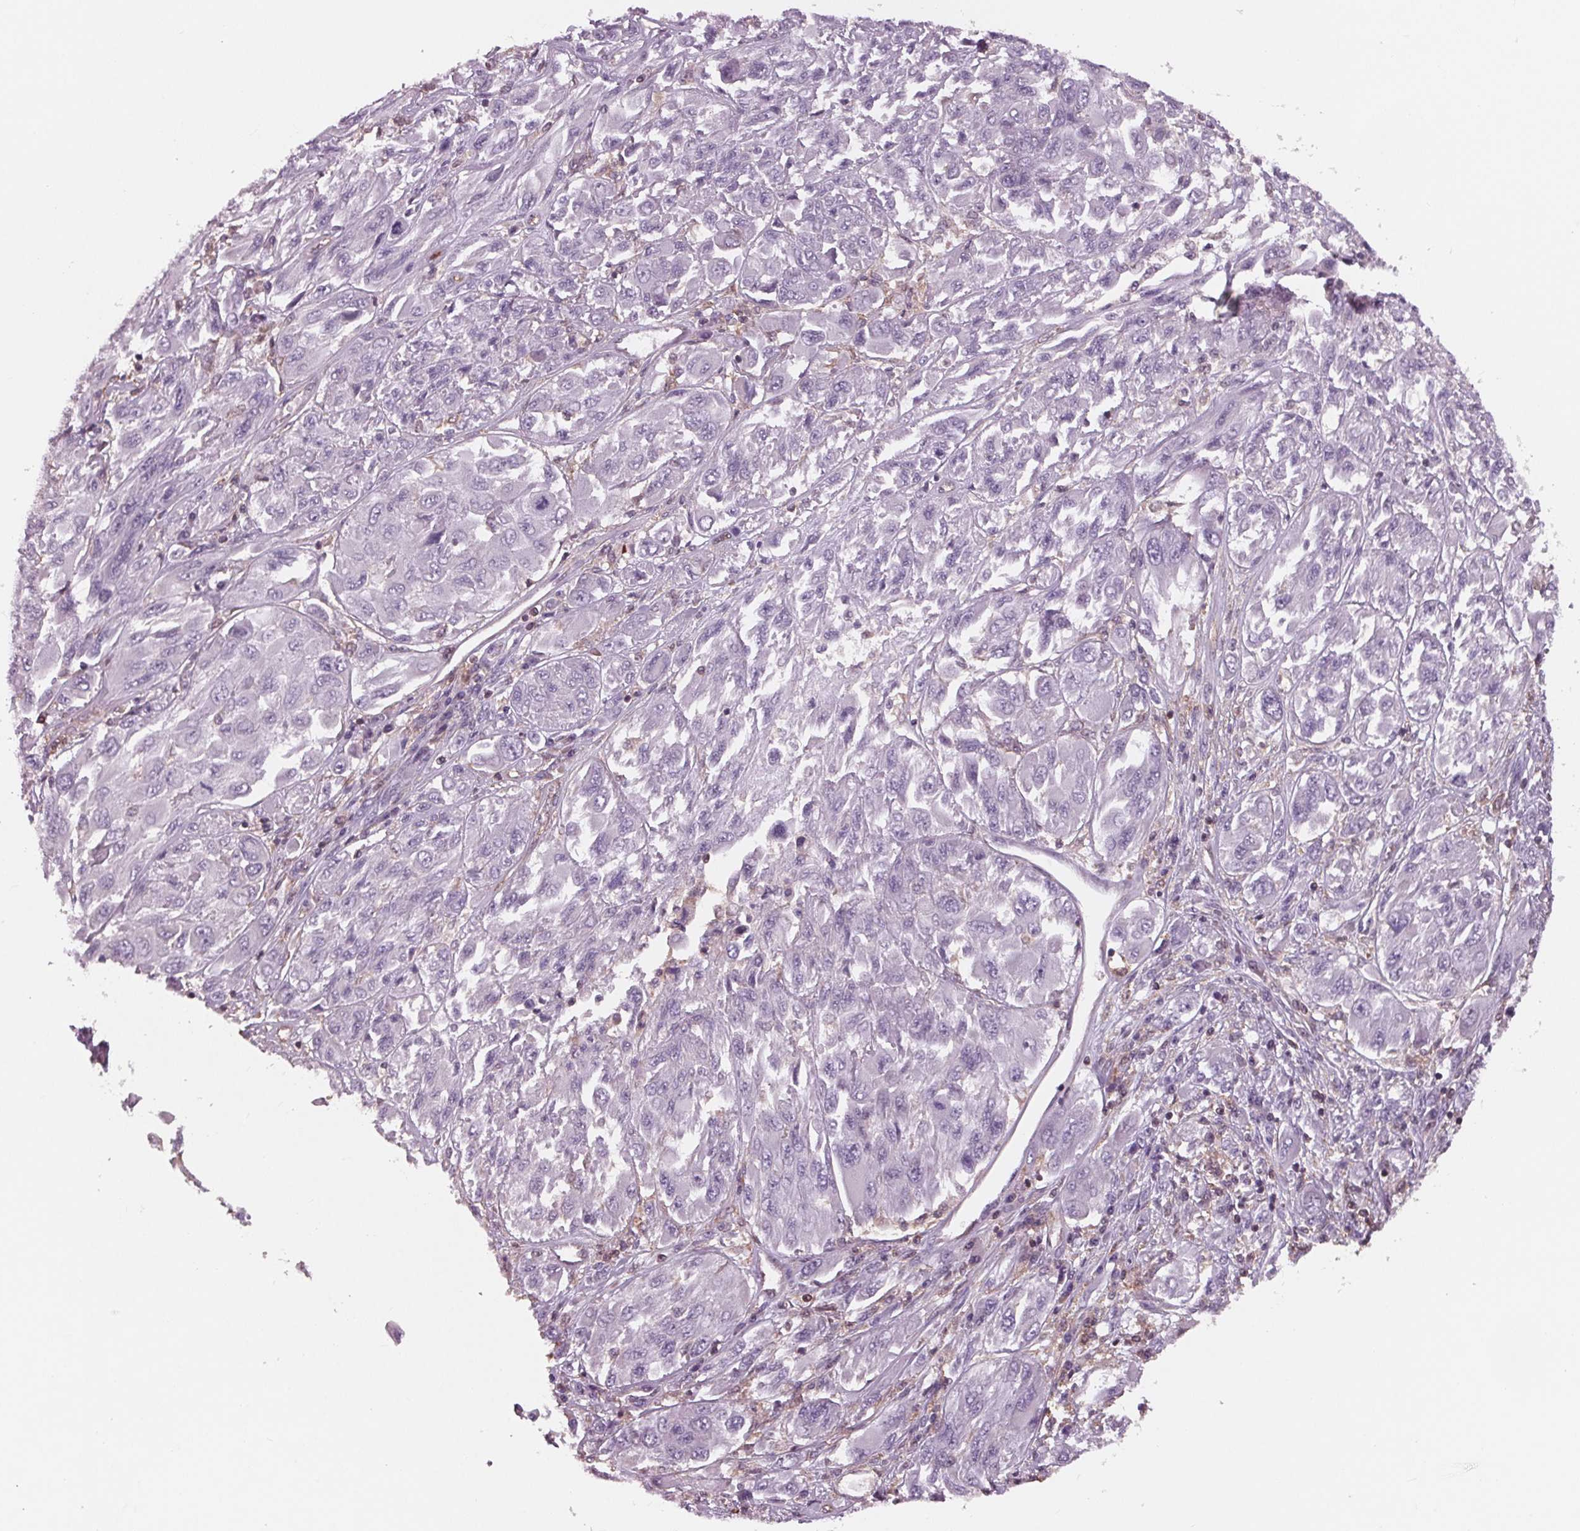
{"staining": {"intensity": "negative", "quantity": "none", "location": "none"}, "tissue": "melanoma", "cell_type": "Tumor cells", "image_type": "cancer", "snomed": [{"axis": "morphology", "description": "Malignant melanoma, NOS"}, {"axis": "topography", "description": "Skin"}], "caption": "The photomicrograph demonstrates no significant positivity in tumor cells of malignant melanoma.", "gene": "ARHGAP25", "patient": {"sex": "female", "age": 91}}